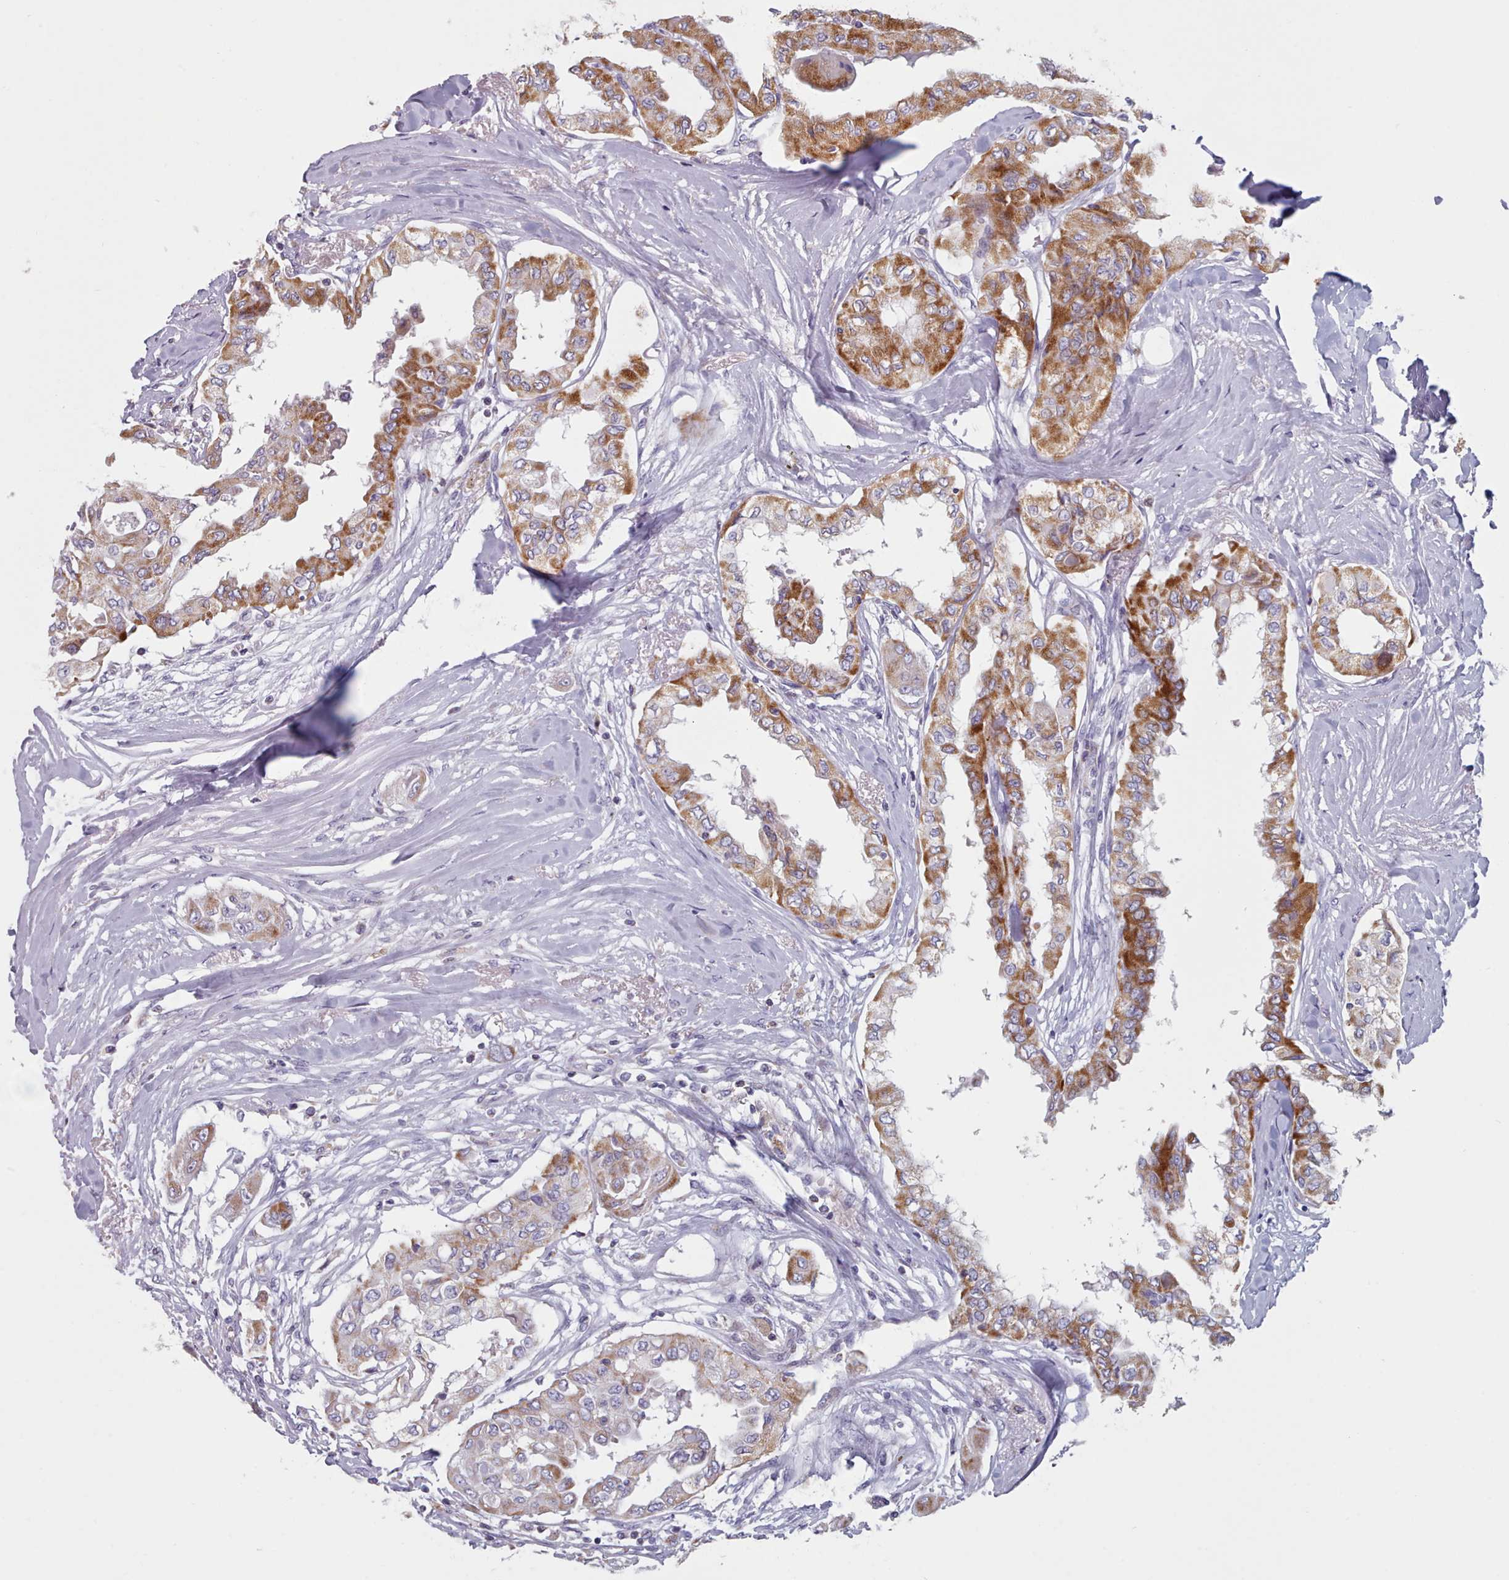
{"staining": {"intensity": "moderate", "quantity": ">75%", "location": "cytoplasmic/membranous"}, "tissue": "thyroid cancer", "cell_type": "Tumor cells", "image_type": "cancer", "snomed": [{"axis": "morphology", "description": "Papillary adenocarcinoma, NOS"}, {"axis": "topography", "description": "Thyroid gland"}], "caption": "Tumor cells show medium levels of moderate cytoplasmic/membranous staining in approximately >75% of cells in papillary adenocarcinoma (thyroid).", "gene": "FAM170B", "patient": {"sex": "female", "age": 59}}